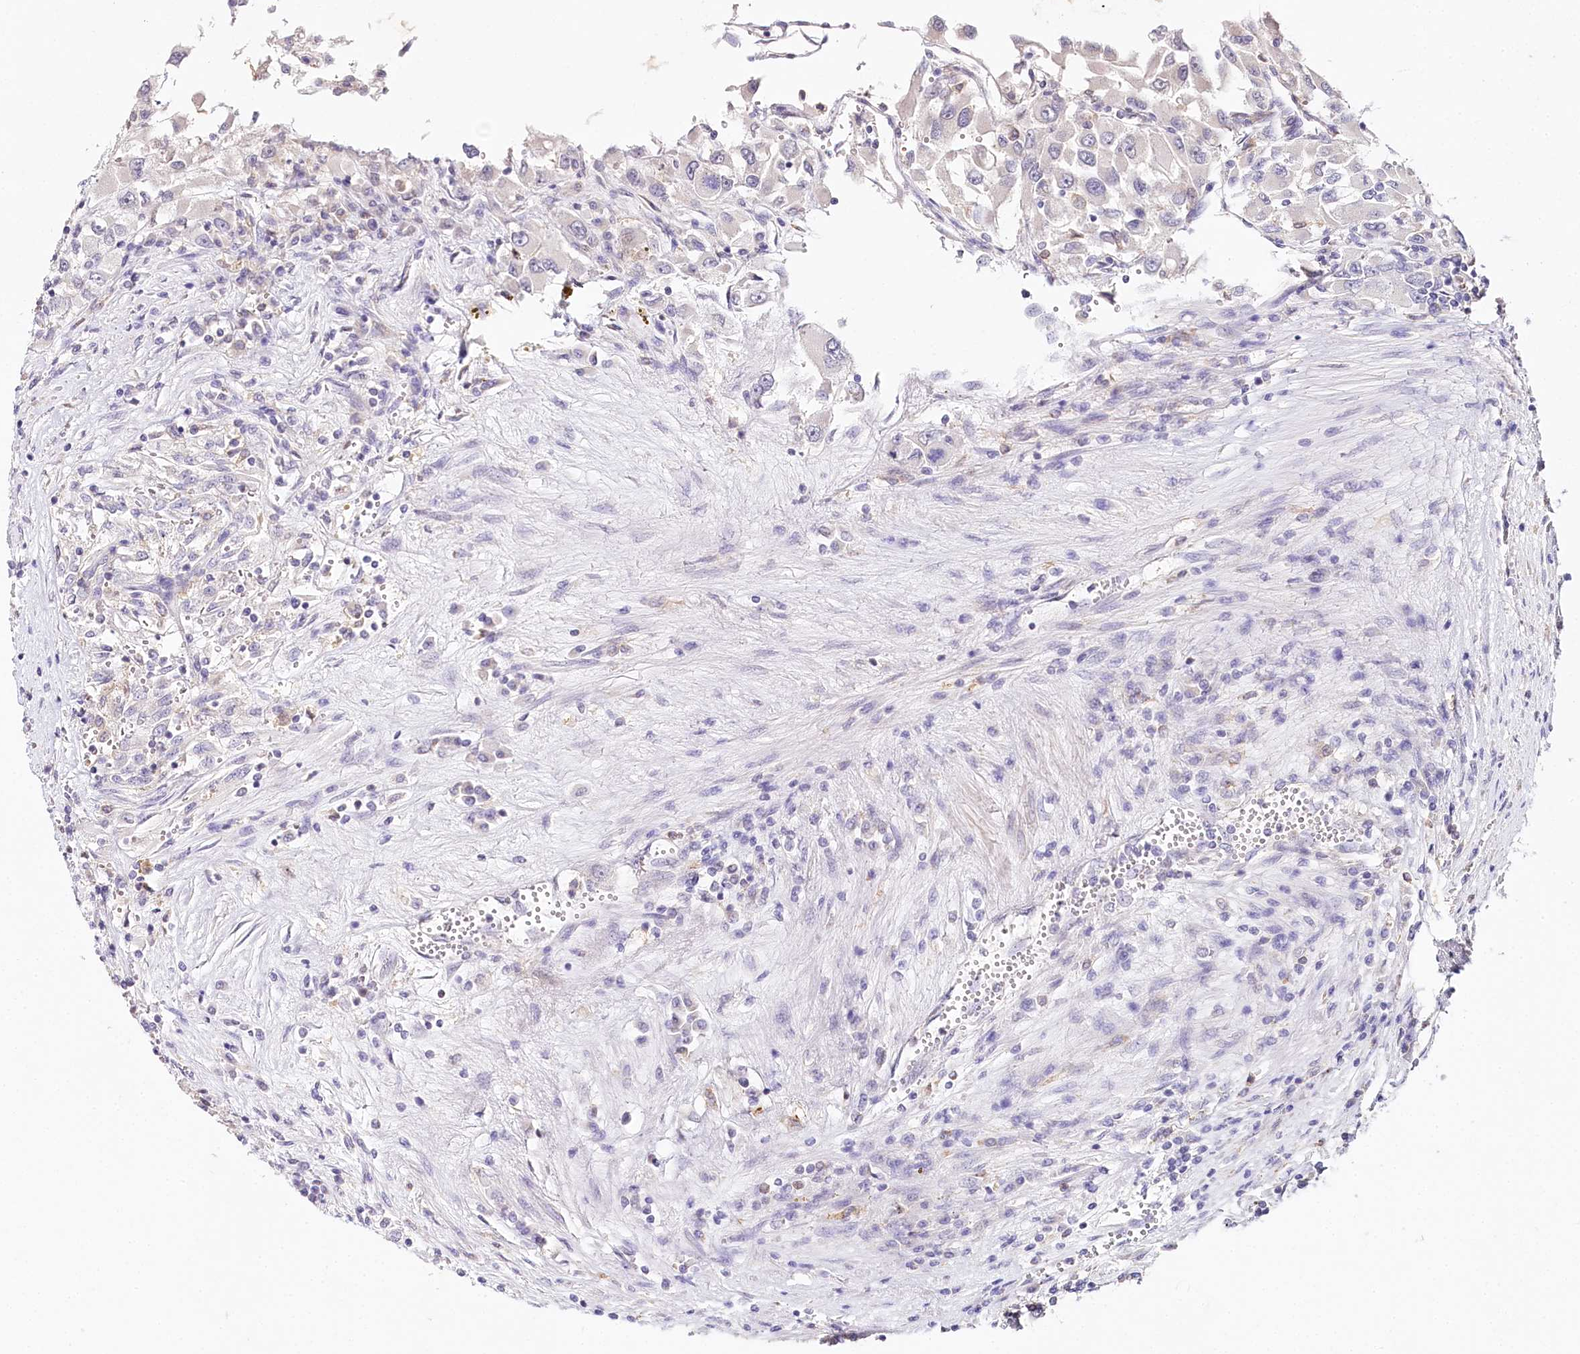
{"staining": {"intensity": "negative", "quantity": "none", "location": "none"}, "tissue": "renal cancer", "cell_type": "Tumor cells", "image_type": "cancer", "snomed": [{"axis": "morphology", "description": "Adenocarcinoma, NOS"}, {"axis": "topography", "description": "Kidney"}], "caption": "Immunohistochemistry of human adenocarcinoma (renal) reveals no positivity in tumor cells.", "gene": "DAPK1", "patient": {"sex": "female", "age": 52}}